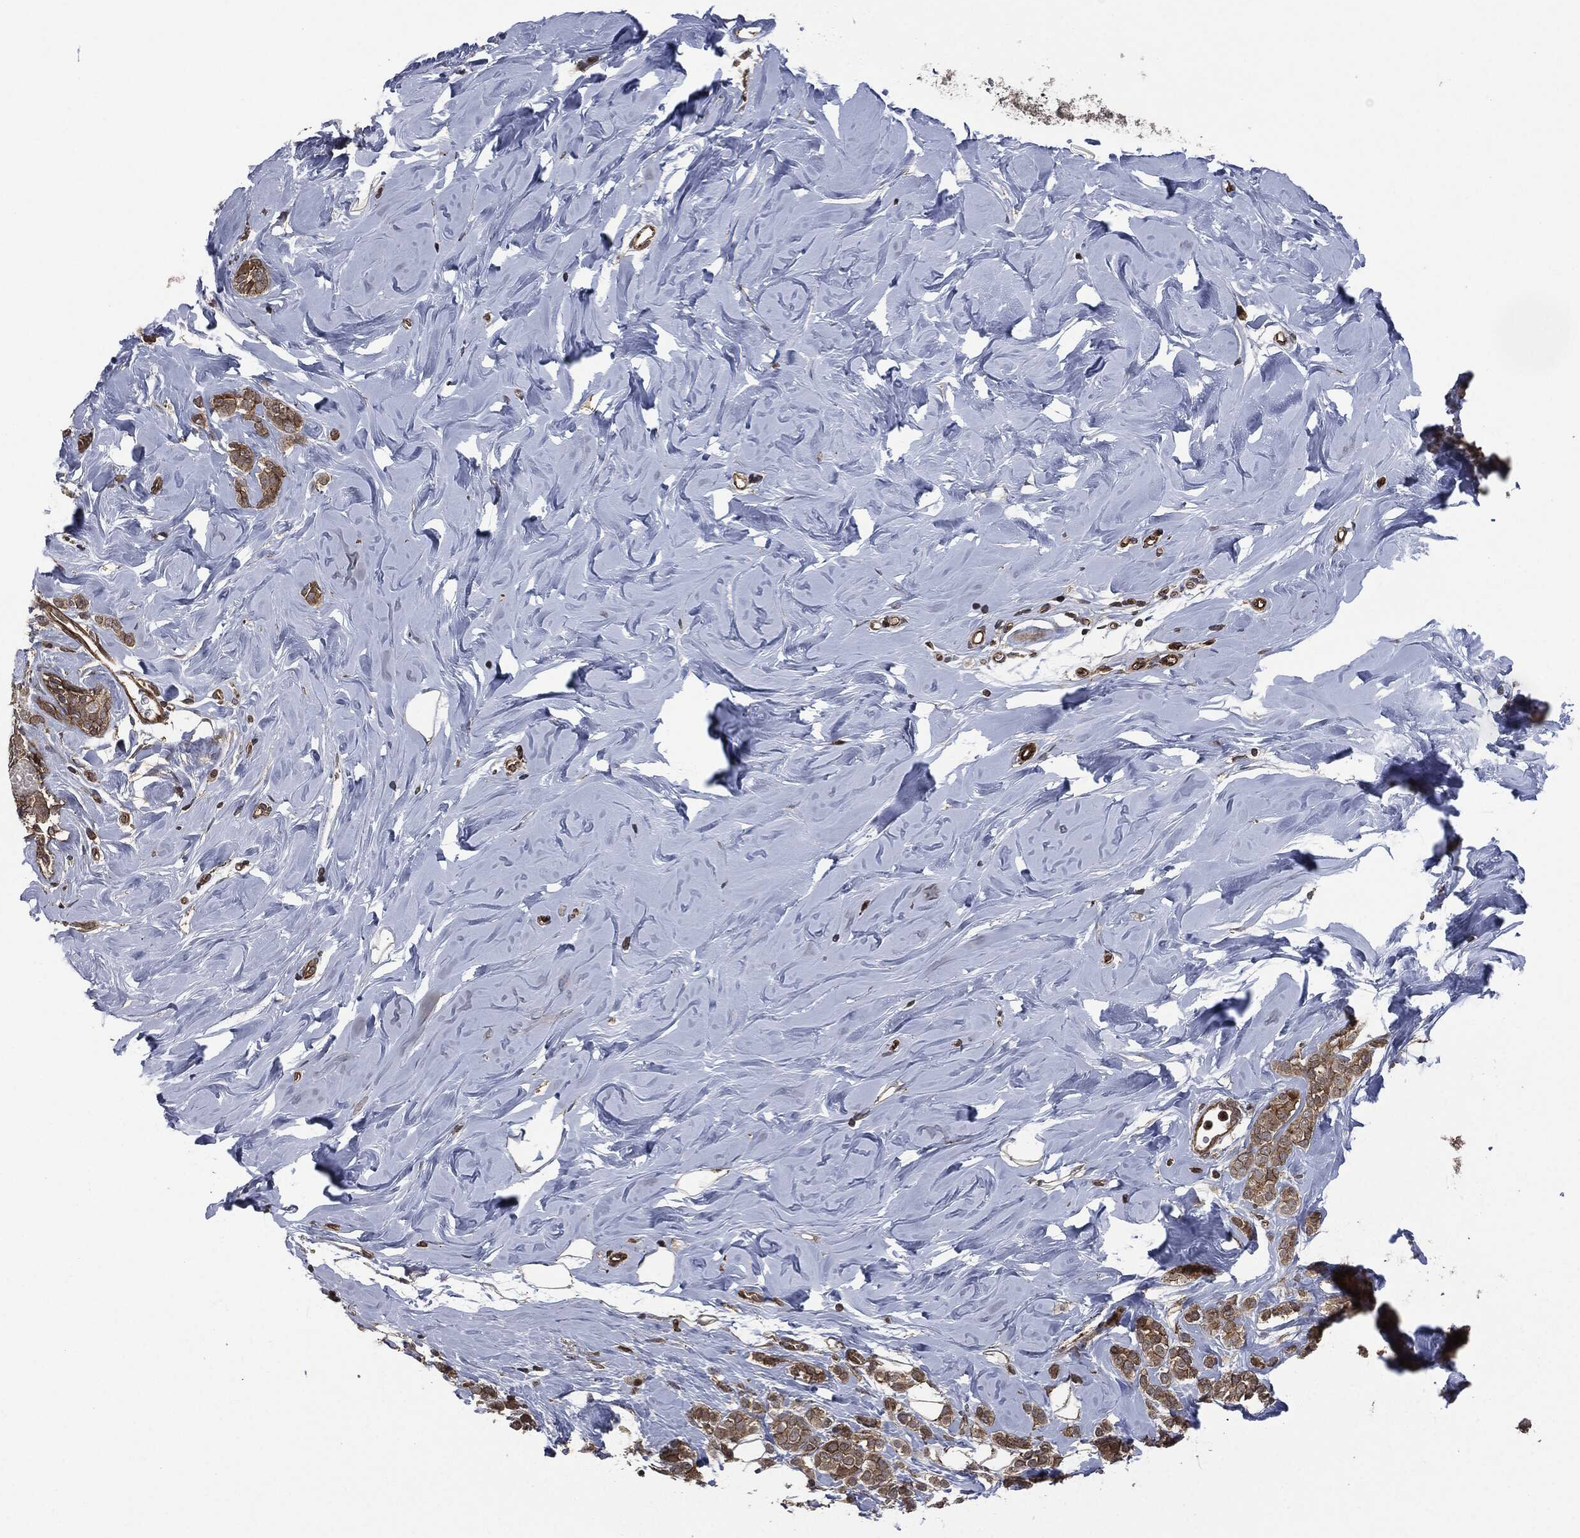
{"staining": {"intensity": "moderate", "quantity": ">75%", "location": "cytoplasmic/membranous"}, "tissue": "breast cancer", "cell_type": "Tumor cells", "image_type": "cancer", "snomed": [{"axis": "morphology", "description": "Lobular carcinoma"}, {"axis": "topography", "description": "Breast"}], "caption": "Immunohistochemical staining of breast lobular carcinoma displays moderate cytoplasmic/membranous protein expression in about >75% of tumor cells. The protein is stained brown, and the nuclei are stained in blue (DAB IHC with brightfield microscopy, high magnification).", "gene": "HRAS", "patient": {"sex": "female", "age": 49}}